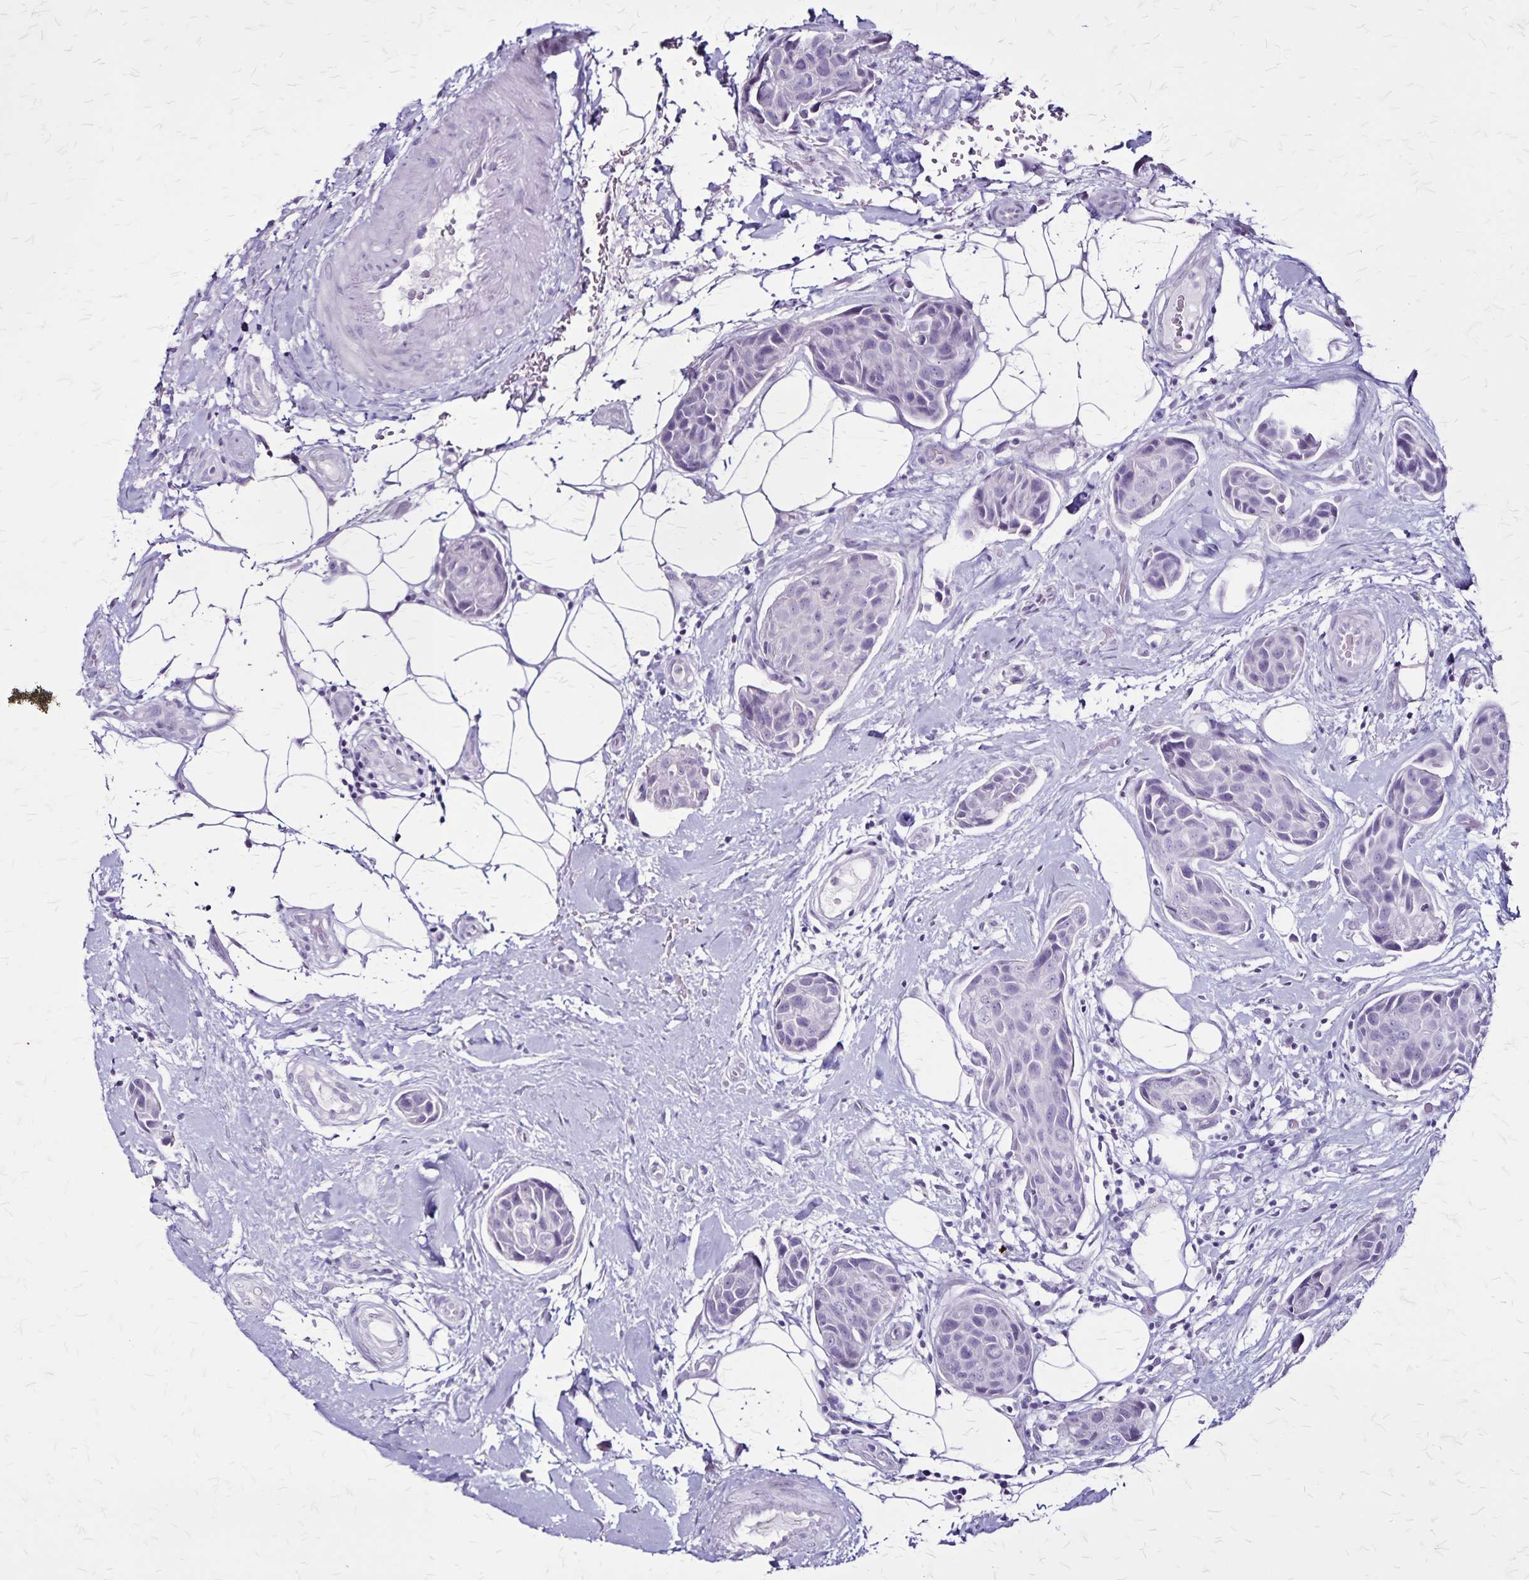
{"staining": {"intensity": "negative", "quantity": "none", "location": "none"}, "tissue": "breast cancer", "cell_type": "Tumor cells", "image_type": "cancer", "snomed": [{"axis": "morphology", "description": "Duct carcinoma"}, {"axis": "topography", "description": "Breast"}, {"axis": "topography", "description": "Lymph node"}], "caption": "Tumor cells are negative for protein expression in human breast cancer.", "gene": "KRT2", "patient": {"sex": "female", "age": 80}}